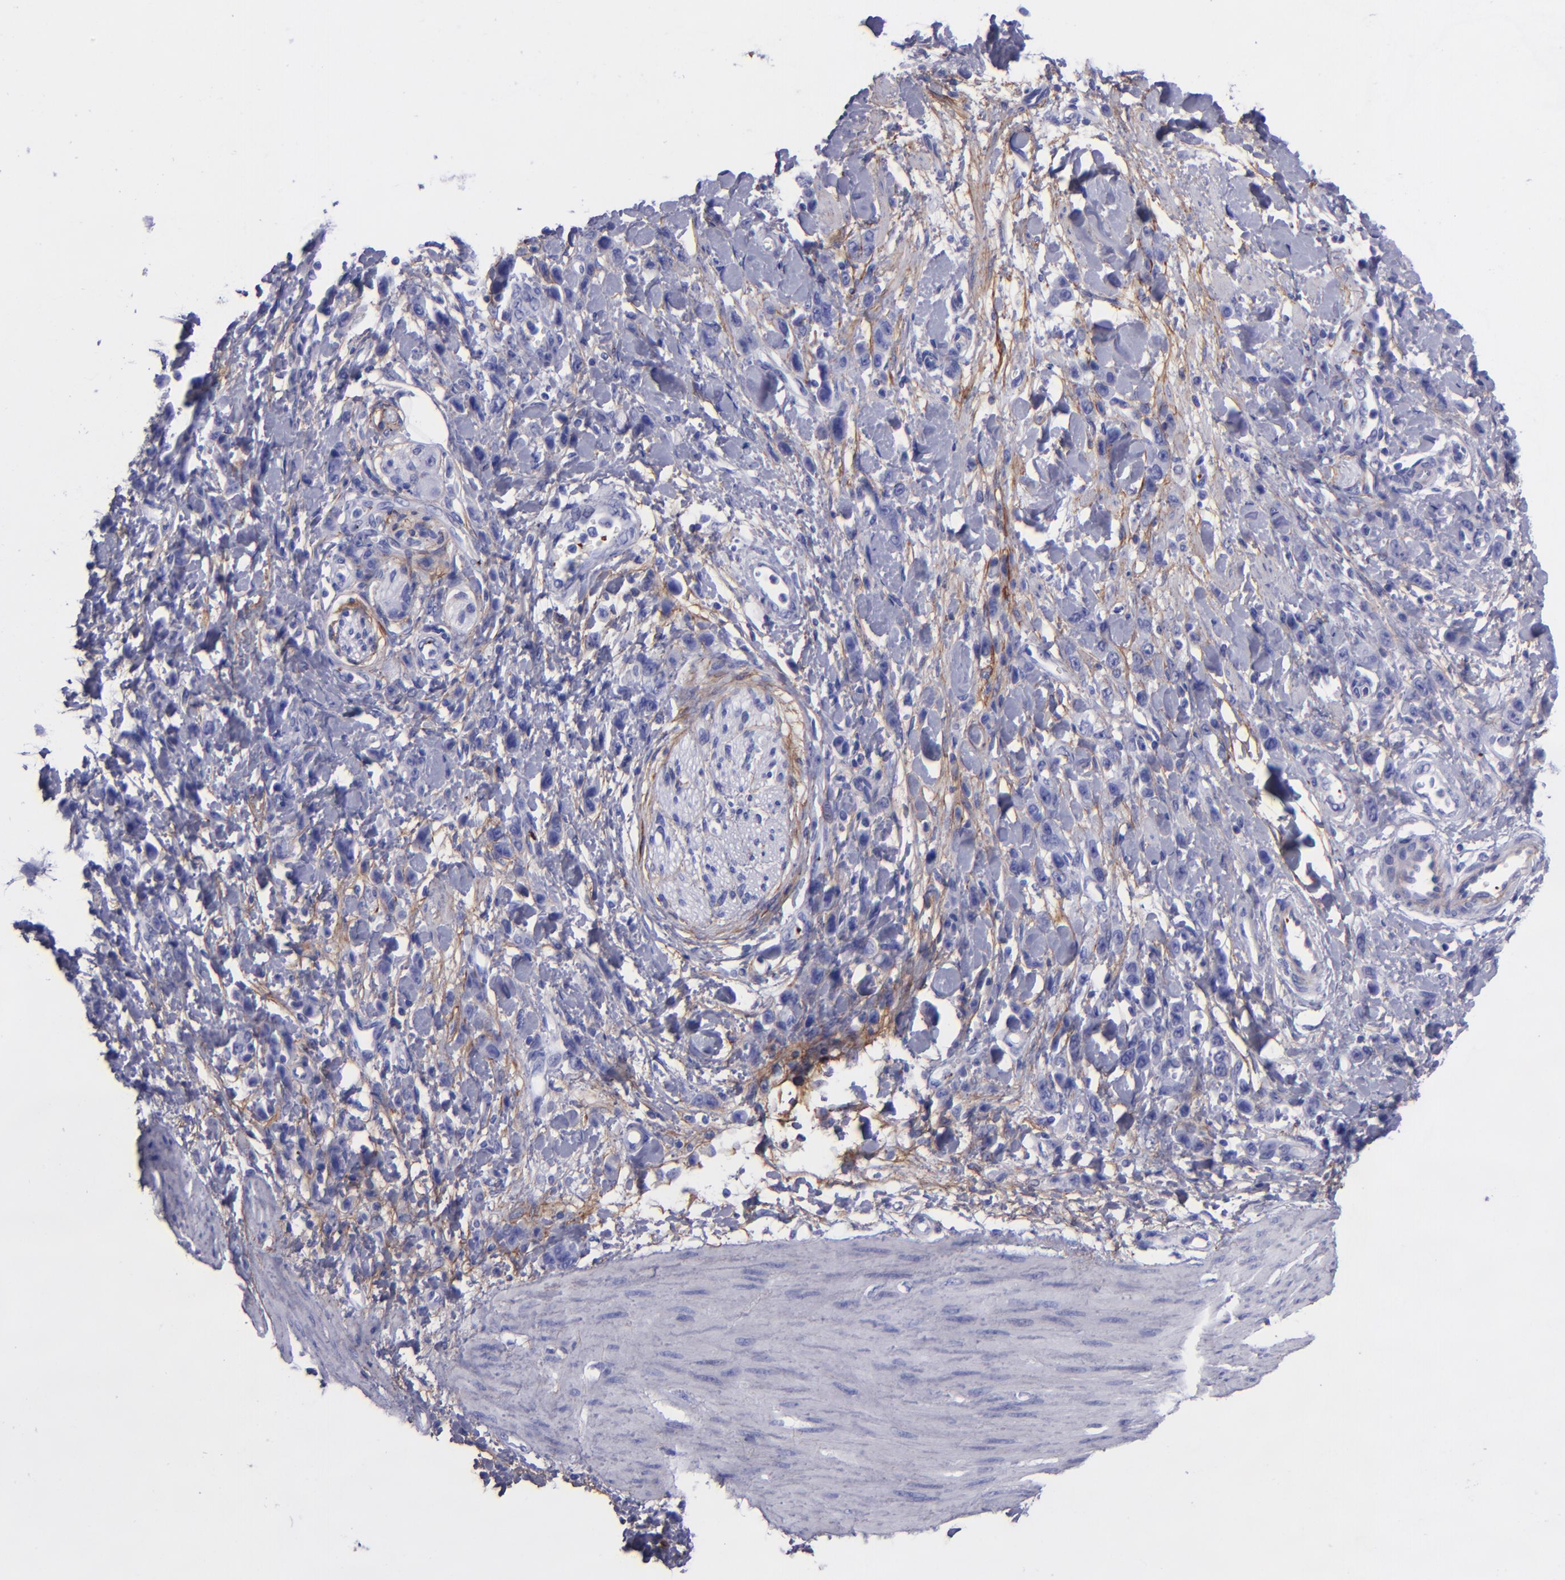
{"staining": {"intensity": "negative", "quantity": "none", "location": "none"}, "tissue": "stomach cancer", "cell_type": "Tumor cells", "image_type": "cancer", "snomed": [{"axis": "morphology", "description": "Normal tissue, NOS"}, {"axis": "morphology", "description": "Adenocarcinoma, NOS"}, {"axis": "topography", "description": "Stomach"}], "caption": "The histopathology image reveals no staining of tumor cells in stomach cancer (adenocarcinoma).", "gene": "EFCAB13", "patient": {"sex": "male", "age": 82}}